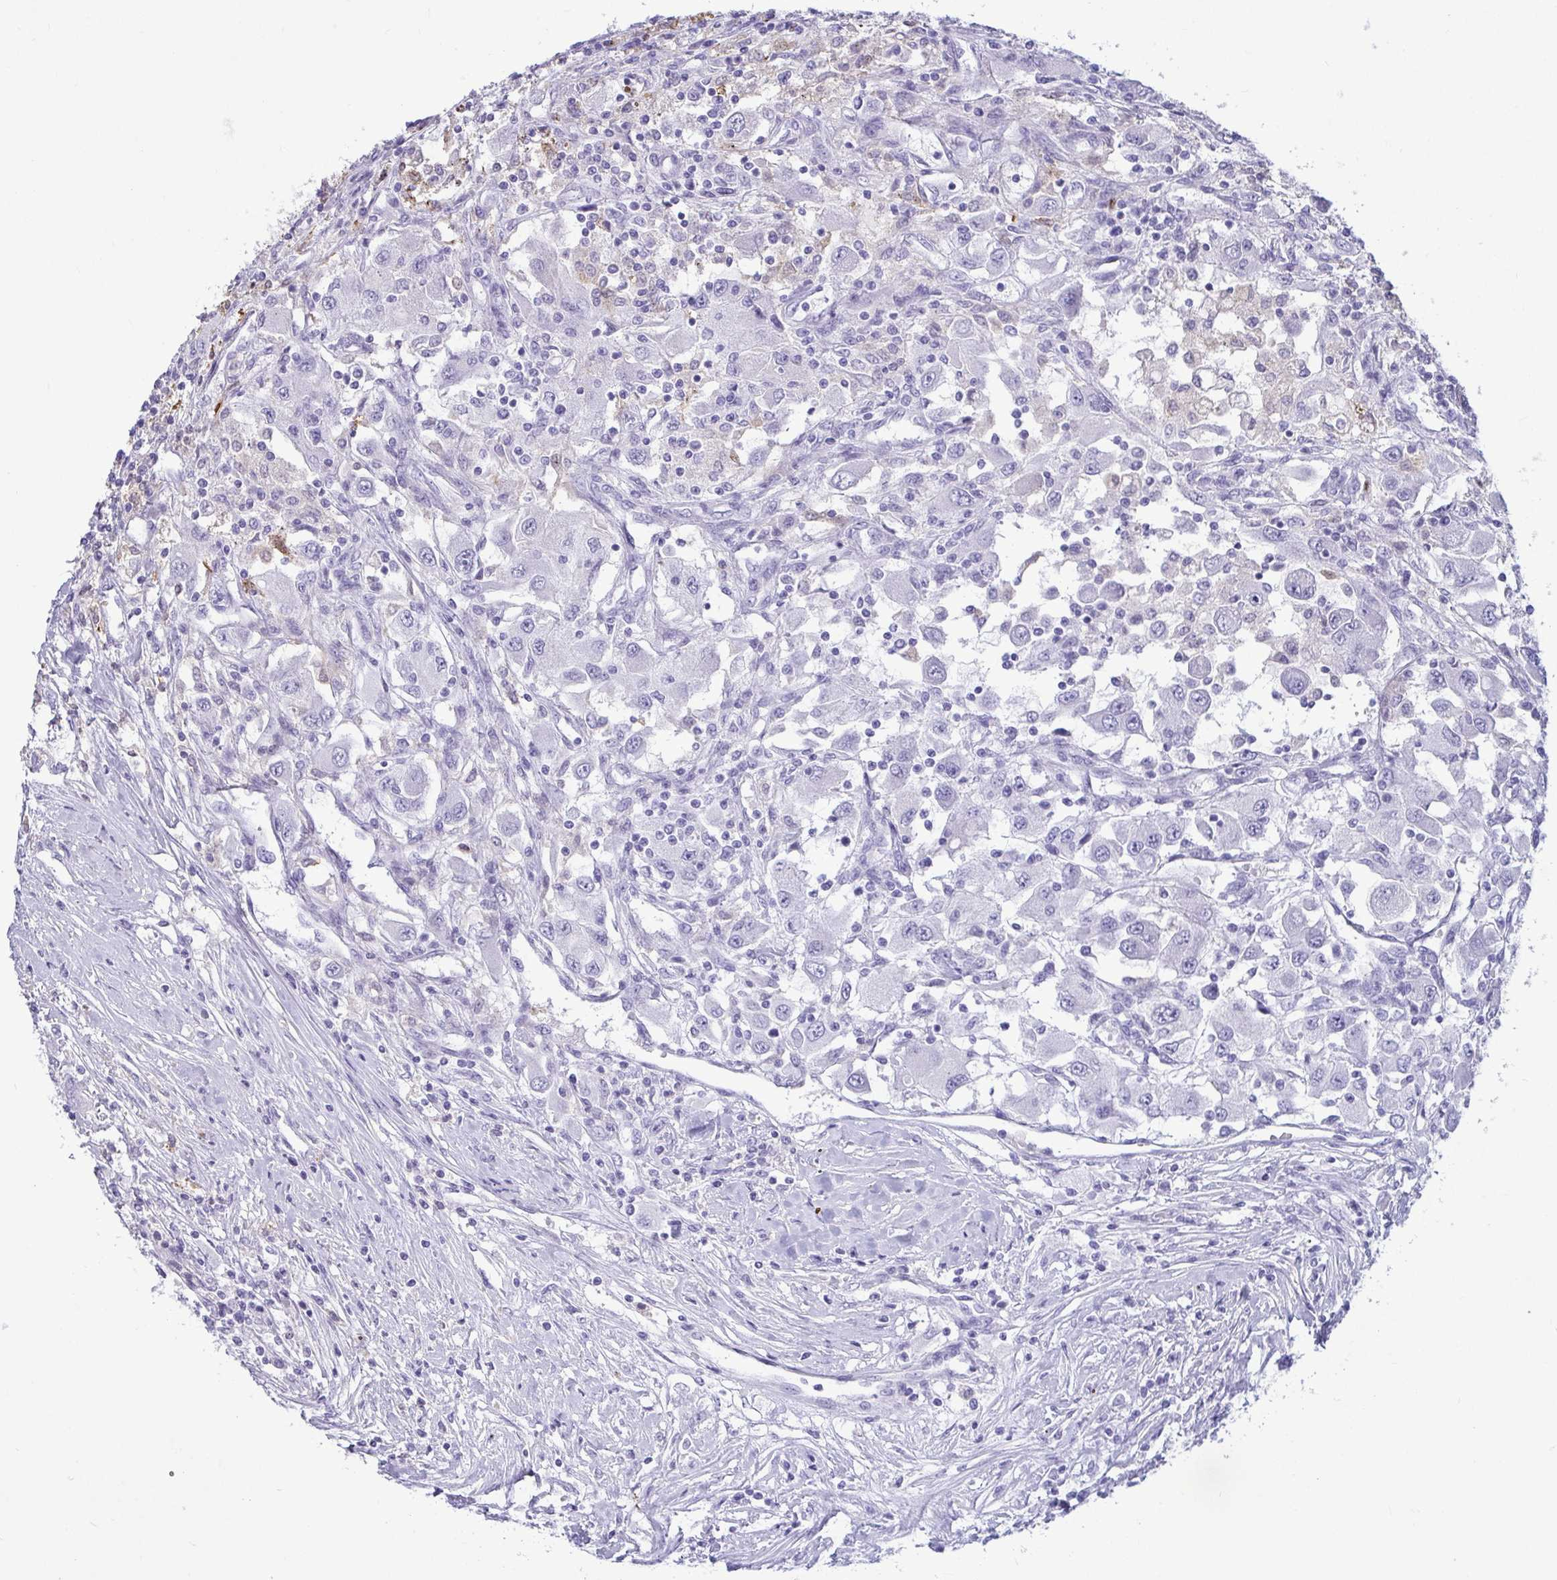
{"staining": {"intensity": "negative", "quantity": "none", "location": "none"}, "tissue": "renal cancer", "cell_type": "Tumor cells", "image_type": "cancer", "snomed": [{"axis": "morphology", "description": "Adenocarcinoma, NOS"}, {"axis": "topography", "description": "Kidney"}], "caption": "Tumor cells are negative for brown protein staining in renal cancer. The staining was performed using DAB (3,3'-diaminobenzidine) to visualize the protein expression in brown, while the nuclei were stained in blue with hematoxylin (Magnification: 20x).", "gene": "ANKRD60", "patient": {"sex": "female", "age": 67}}